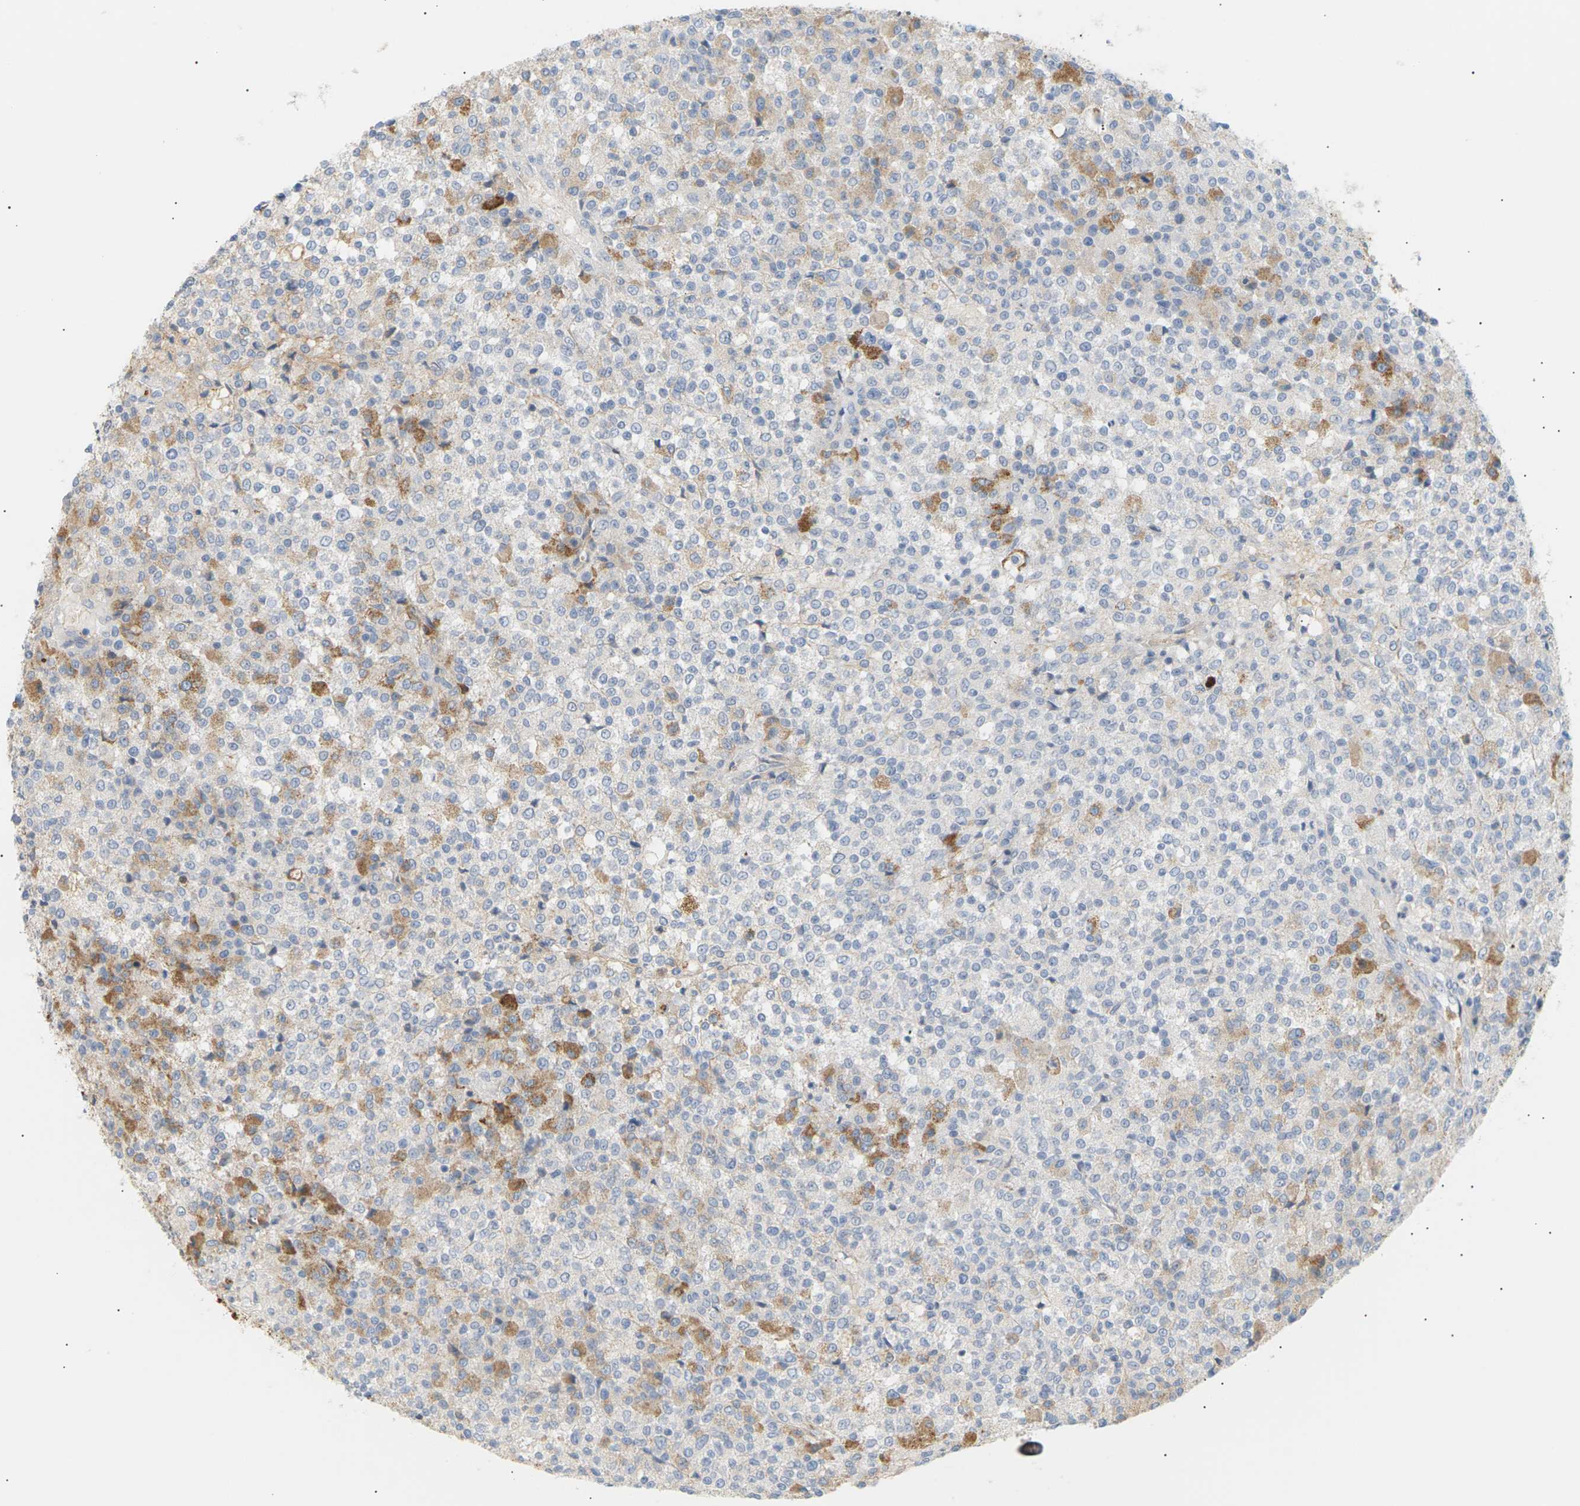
{"staining": {"intensity": "moderate", "quantity": "<25%", "location": "cytoplasmic/membranous"}, "tissue": "testis cancer", "cell_type": "Tumor cells", "image_type": "cancer", "snomed": [{"axis": "morphology", "description": "Seminoma, NOS"}, {"axis": "topography", "description": "Testis"}], "caption": "Moderate cytoplasmic/membranous protein expression is seen in approximately <25% of tumor cells in testis cancer.", "gene": "CLU", "patient": {"sex": "male", "age": 59}}